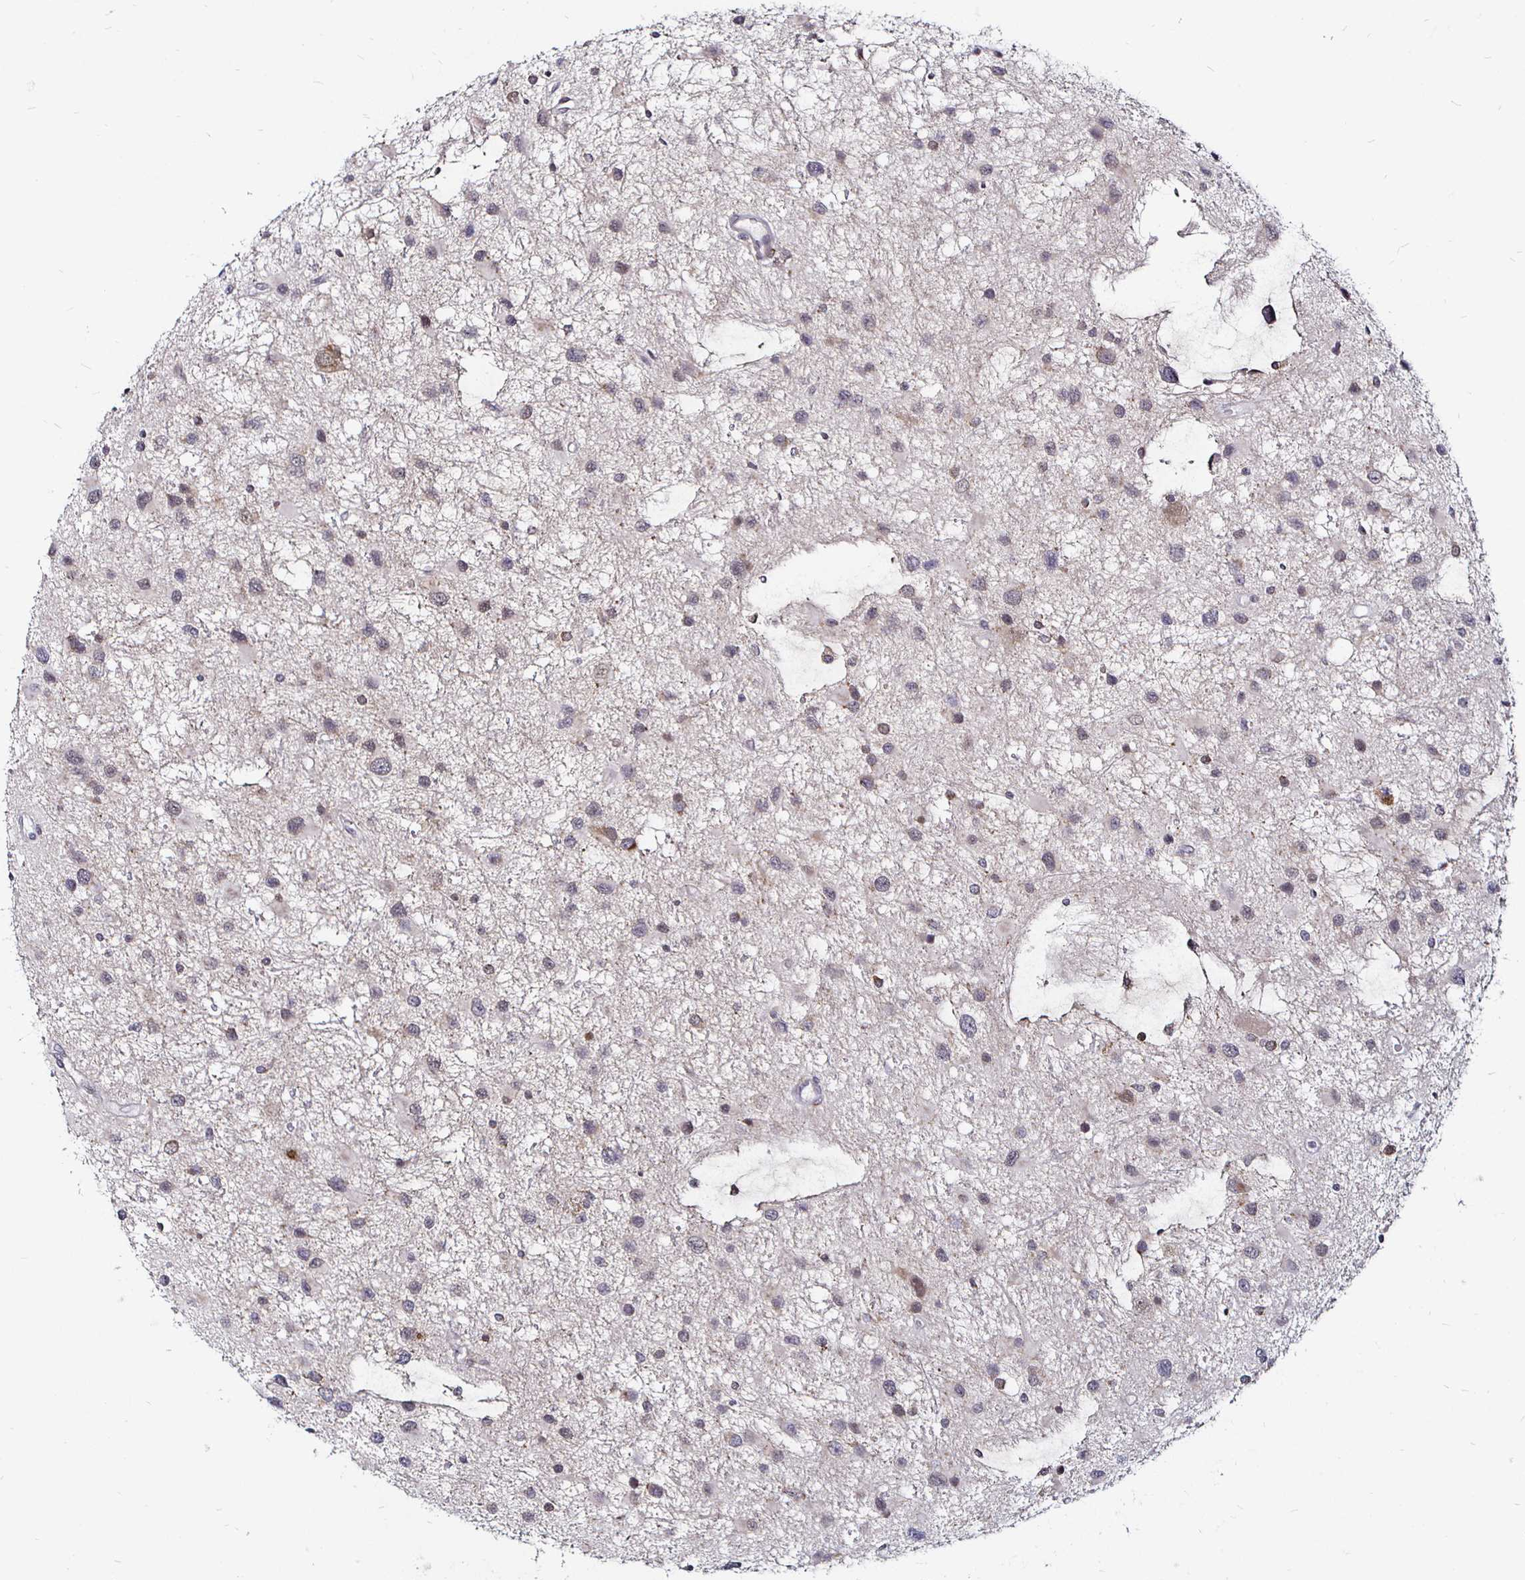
{"staining": {"intensity": "weak", "quantity": "<25%", "location": "nuclear"}, "tissue": "glioma", "cell_type": "Tumor cells", "image_type": "cancer", "snomed": [{"axis": "morphology", "description": "Glioma, malignant, Low grade"}, {"axis": "topography", "description": "Brain"}], "caption": "Immunohistochemical staining of human glioma demonstrates no significant staining in tumor cells.", "gene": "ATG3", "patient": {"sex": "female", "age": 32}}